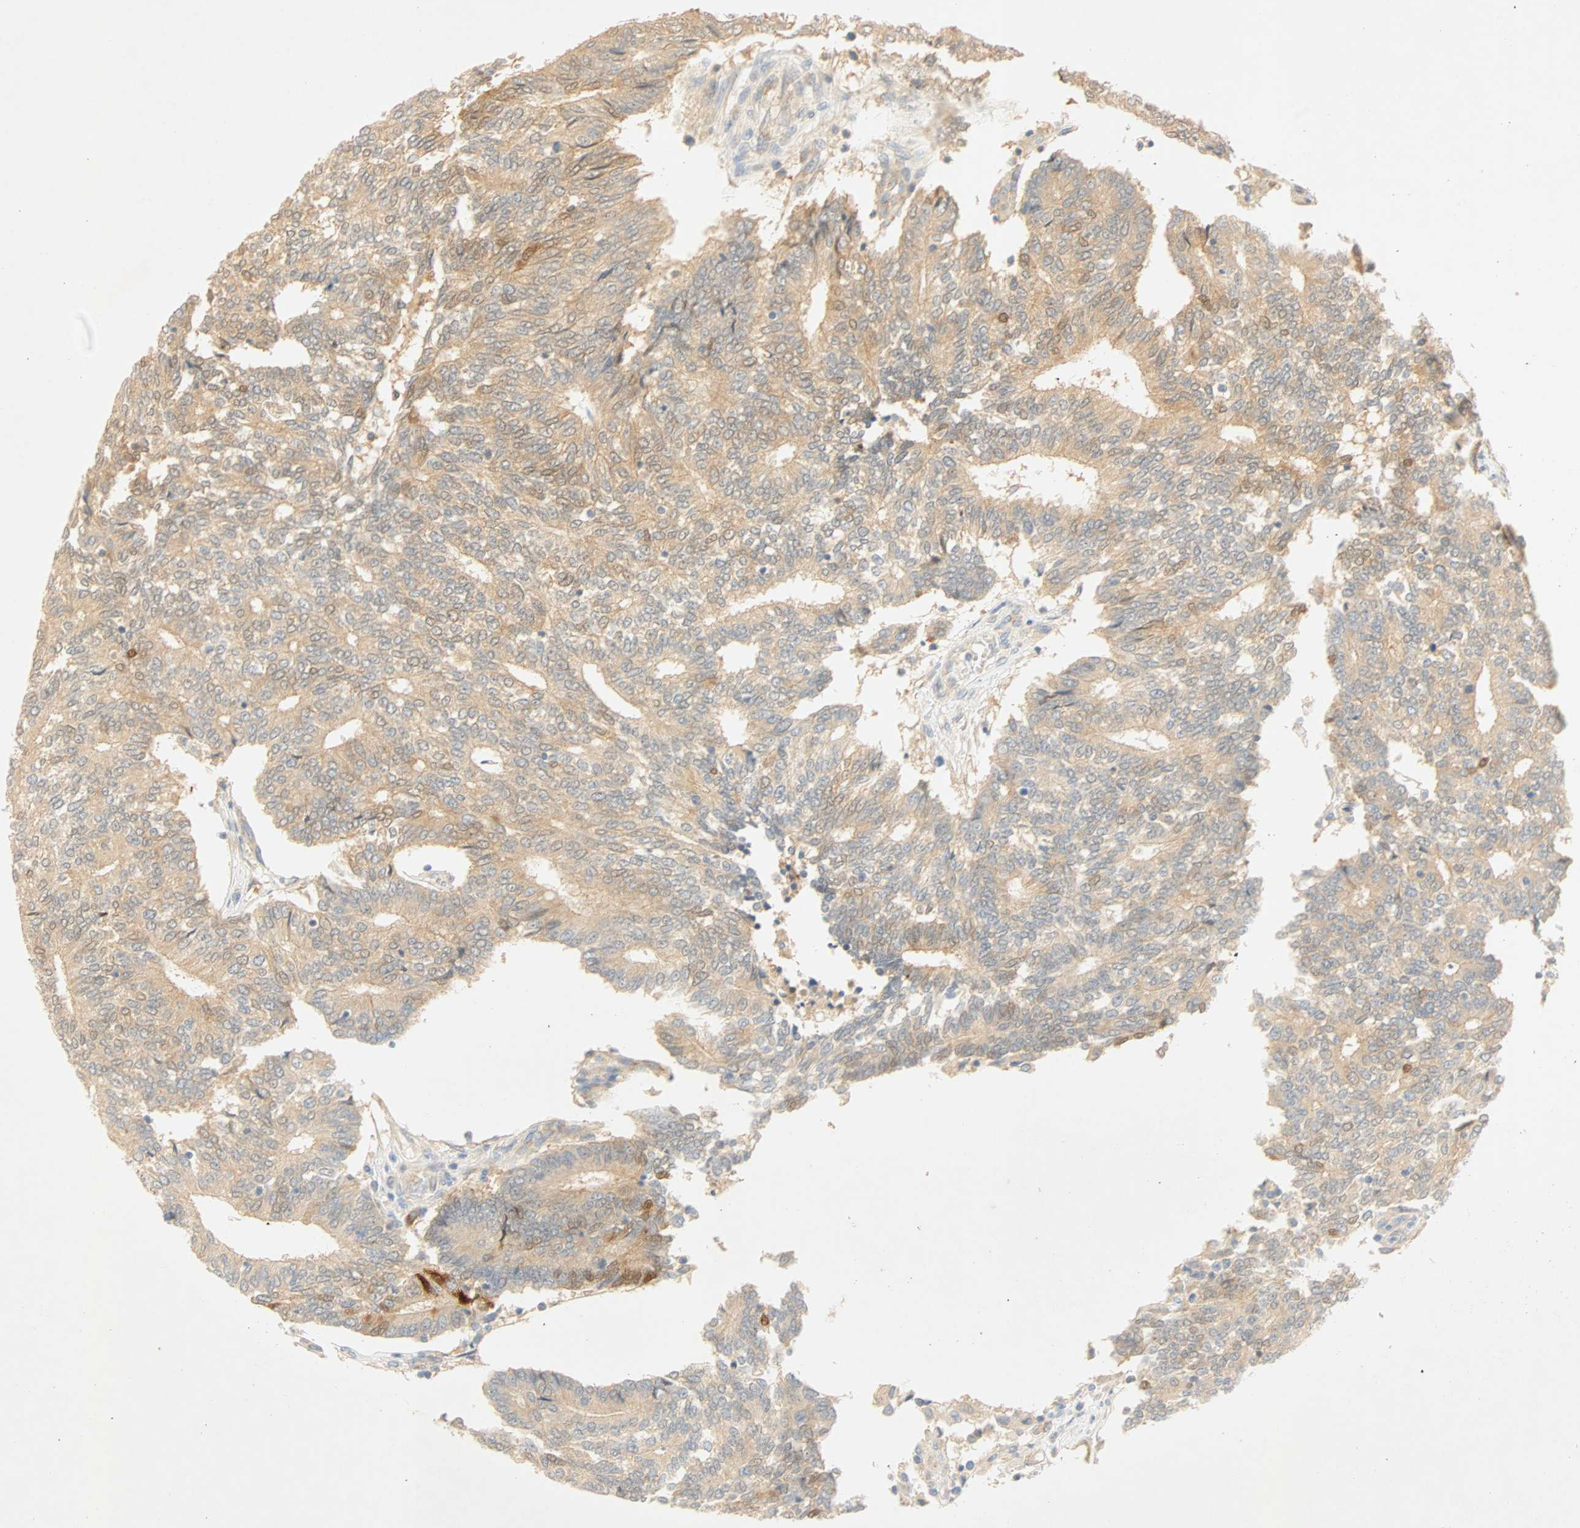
{"staining": {"intensity": "moderate", "quantity": "25%-75%", "location": "cytoplasmic/membranous"}, "tissue": "prostate cancer", "cell_type": "Tumor cells", "image_type": "cancer", "snomed": [{"axis": "morphology", "description": "Adenocarcinoma, High grade"}, {"axis": "topography", "description": "Prostate"}], "caption": "IHC histopathology image of adenocarcinoma (high-grade) (prostate) stained for a protein (brown), which reveals medium levels of moderate cytoplasmic/membranous positivity in about 25%-75% of tumor cells.", "gene": "SELENBP1", "patient": {"sex": "male", "age": 55}}